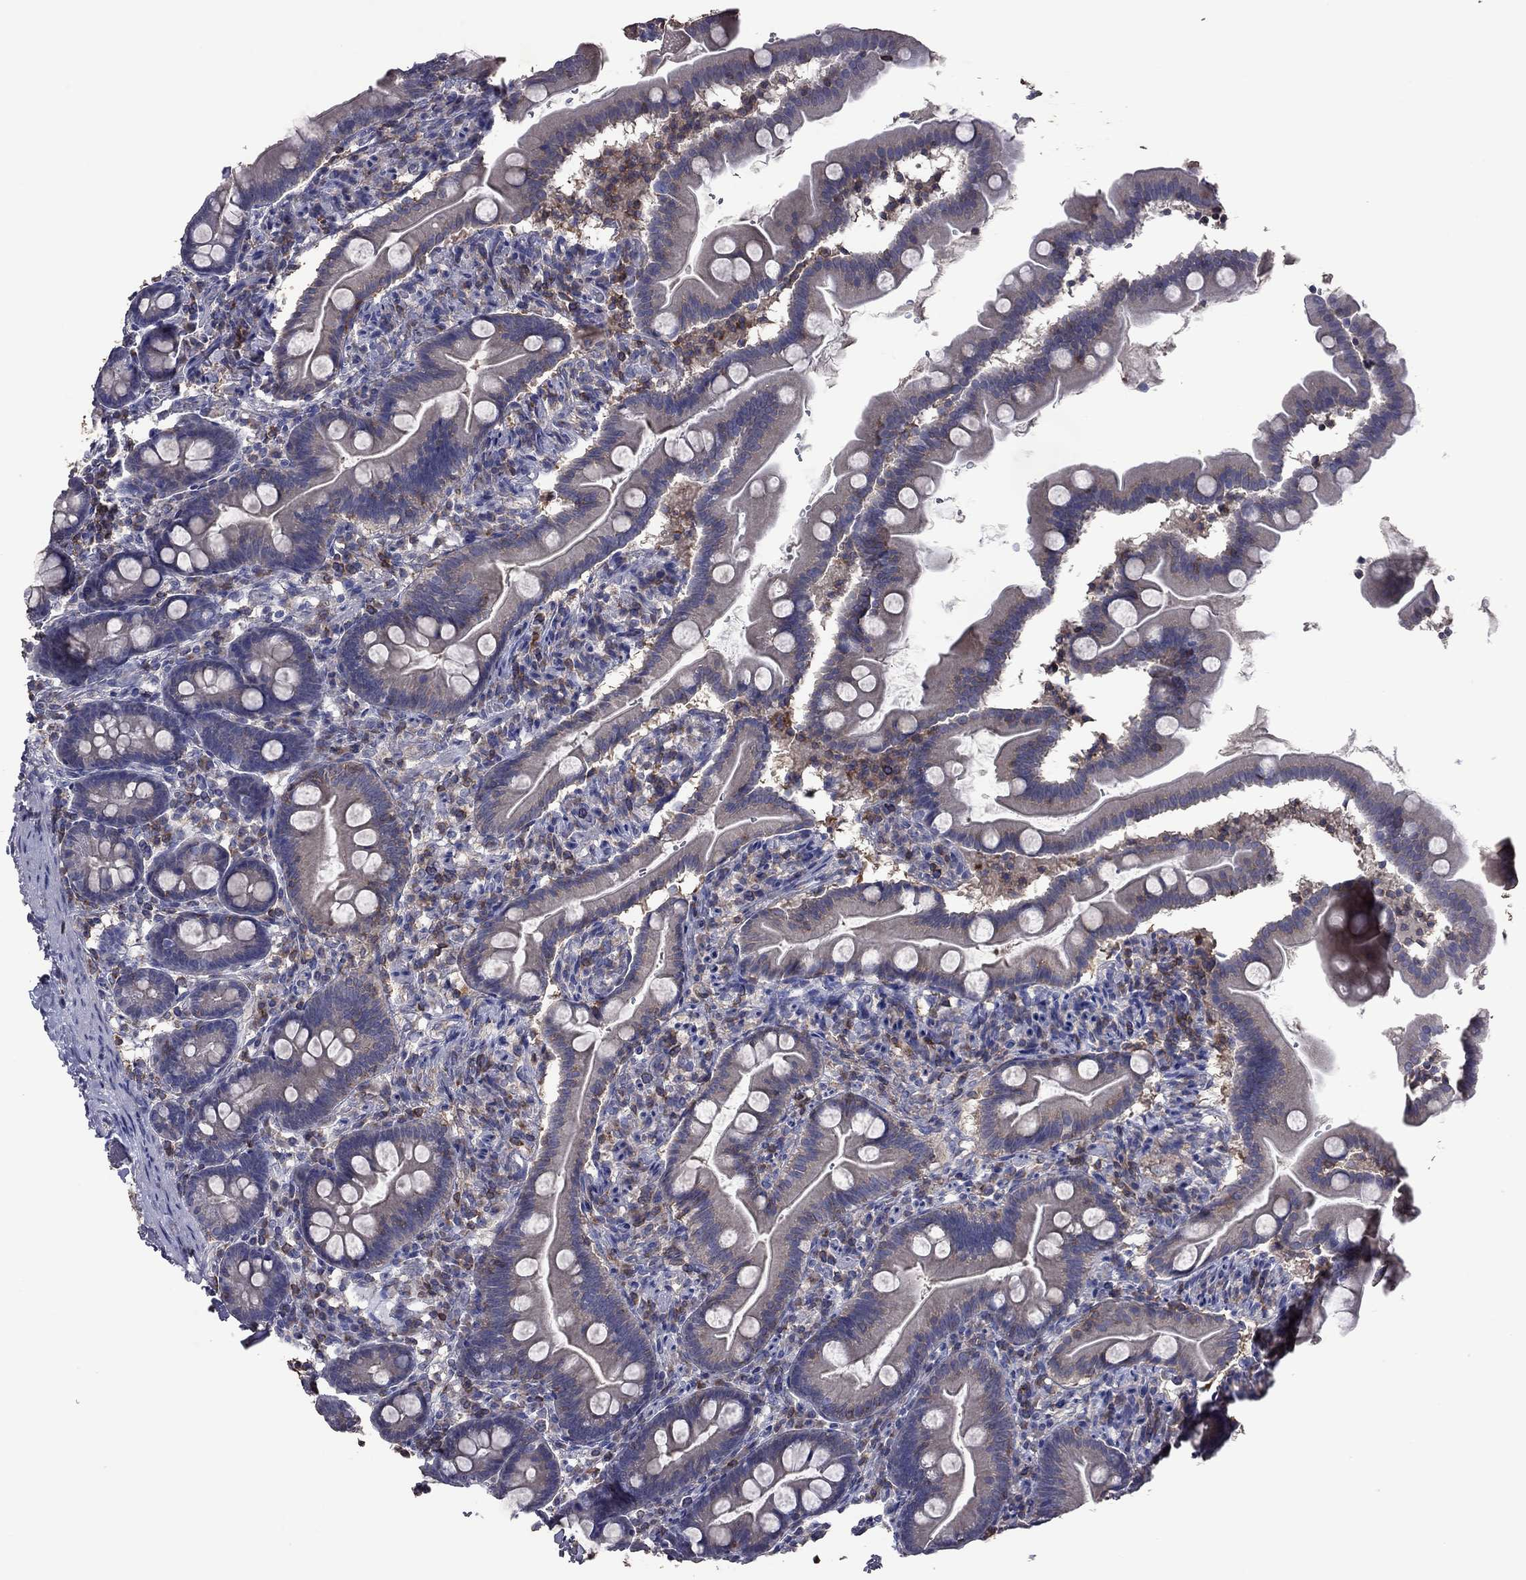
{"staining": {"intensity": "negative", "quantity": "none", "location": "none"}, "tissue": "small intestine", "cell_type": "Glandular cells", "image_type": "normal", "snomed": [{"axis": "morphology", "description": "Normal tissue, NOS"}, {"axis": "topography", "description": "Small intestine"}], "caption": "Immunohistochemistry micrograph of benign human small intestine stained for a protein (brown), which demonstrates no staining in glandular cells. The staining was performed using DAB to visualize the protein expression in brown, while the nuclei were stained in blue with hematoxylin (Magnification: 20x).", "gene": "ENSG00000288520", "patient": {"sex": "female", "age": 44}}